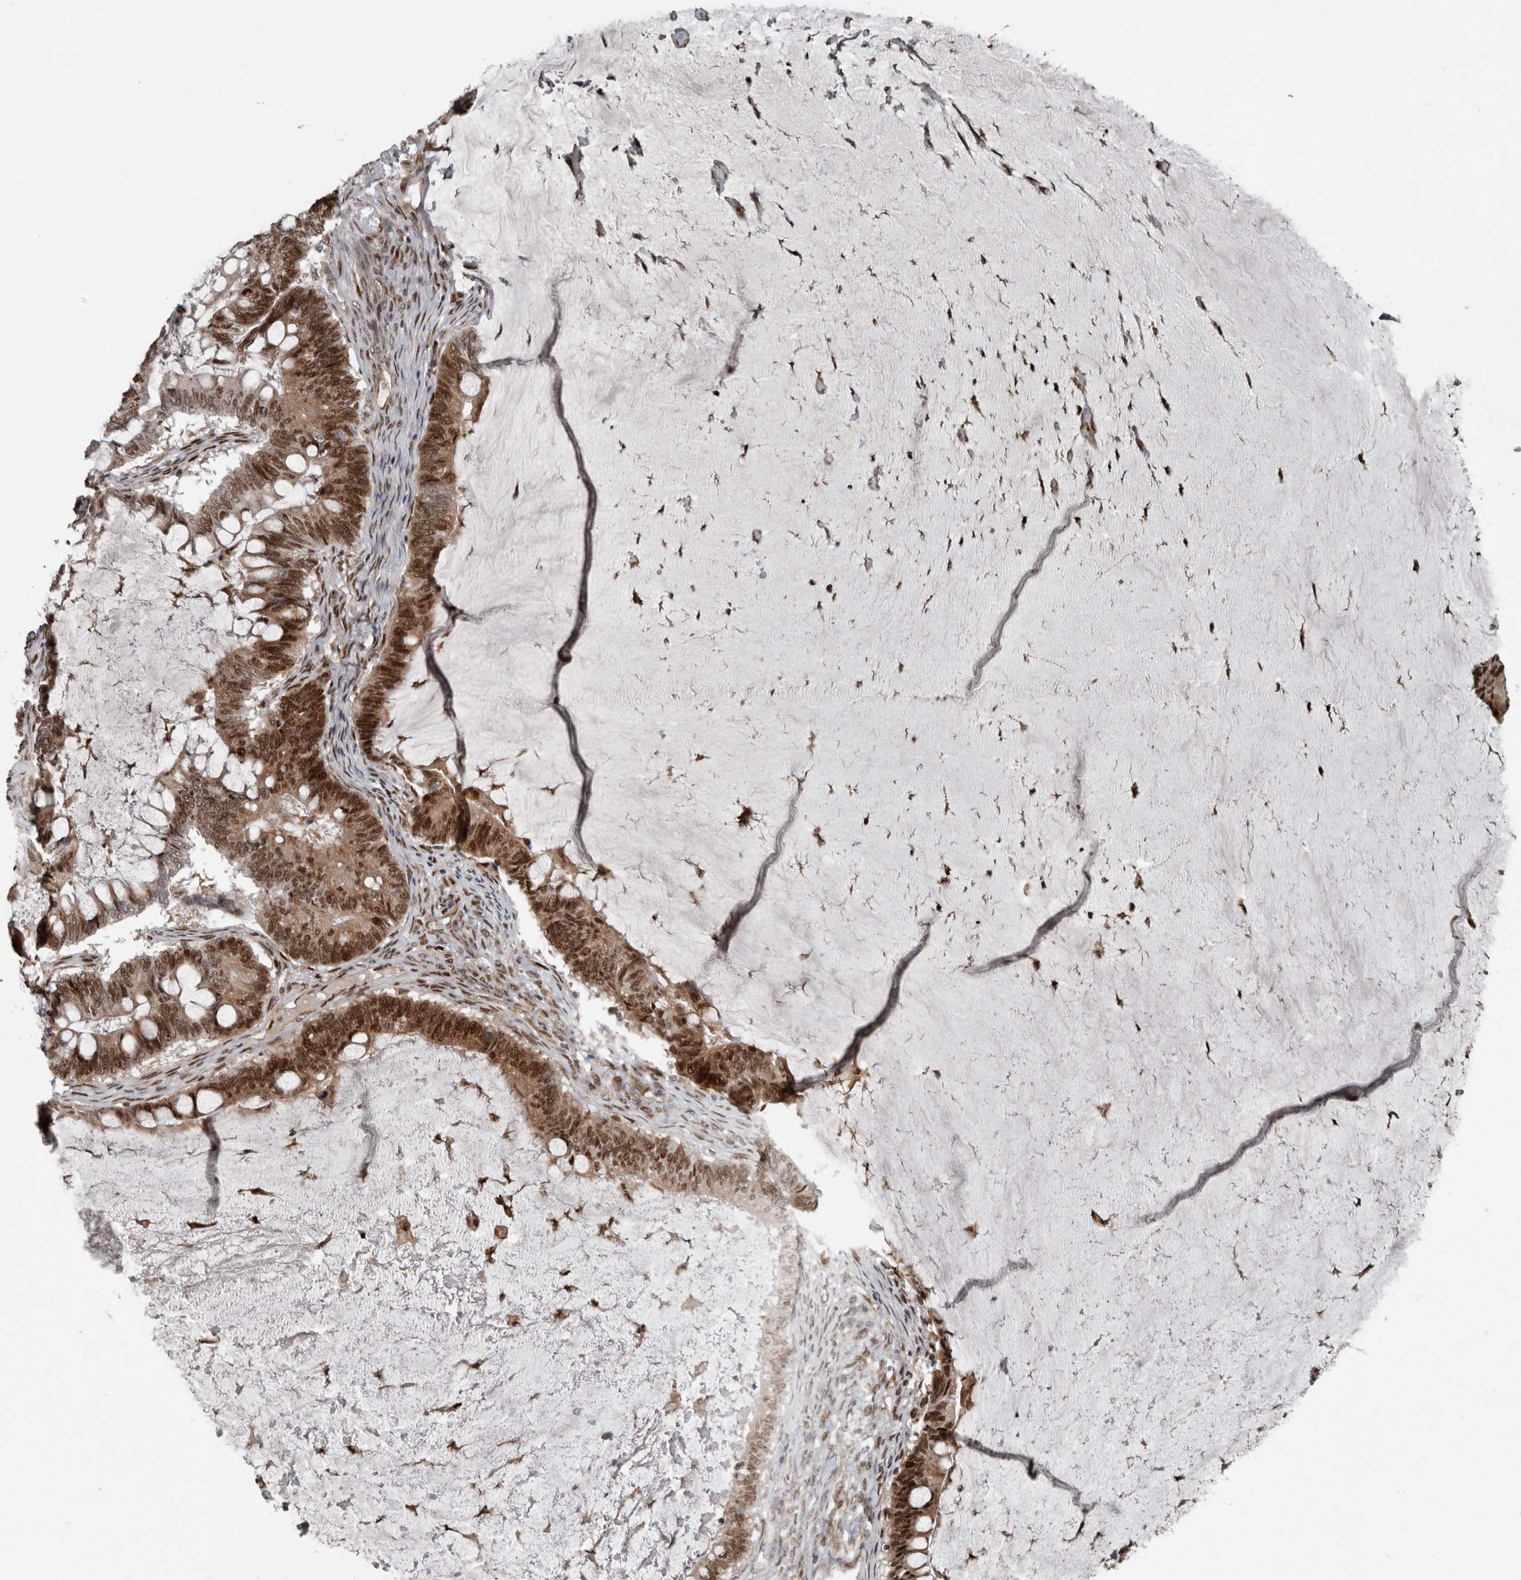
{"staining": {"intensity": "moderate", "quantity": ">75%", "location": "cytoplasmic/membranous,nuclear"}, "tissue": "ovarian cancer", "cell_type": "Tumor cells", "image_type": "cancer", "snomed": [{"axis": "morphology", "description": "Cystadenocarcinoma, mucinous, NOS"}, {"axis": "topography", "description": "Ovary"}], "caption": "Immunohistochemistry (IHC) staining of mucinous cystadenocarcinoma (ovarian), which exhibits medium levels of moderate cytoplasmic/membranous and nuclear positivity in approximately >75% of tumor cells indicating moderate cytoplasmic/membranous and nuclear protein expression. The staining was performed using DAB (brown) for protein detection and nuclei were counterstained in hematoxylin (blue).", "gene": "CHD1L", "patient": {"sex": "female", "age": 61}}